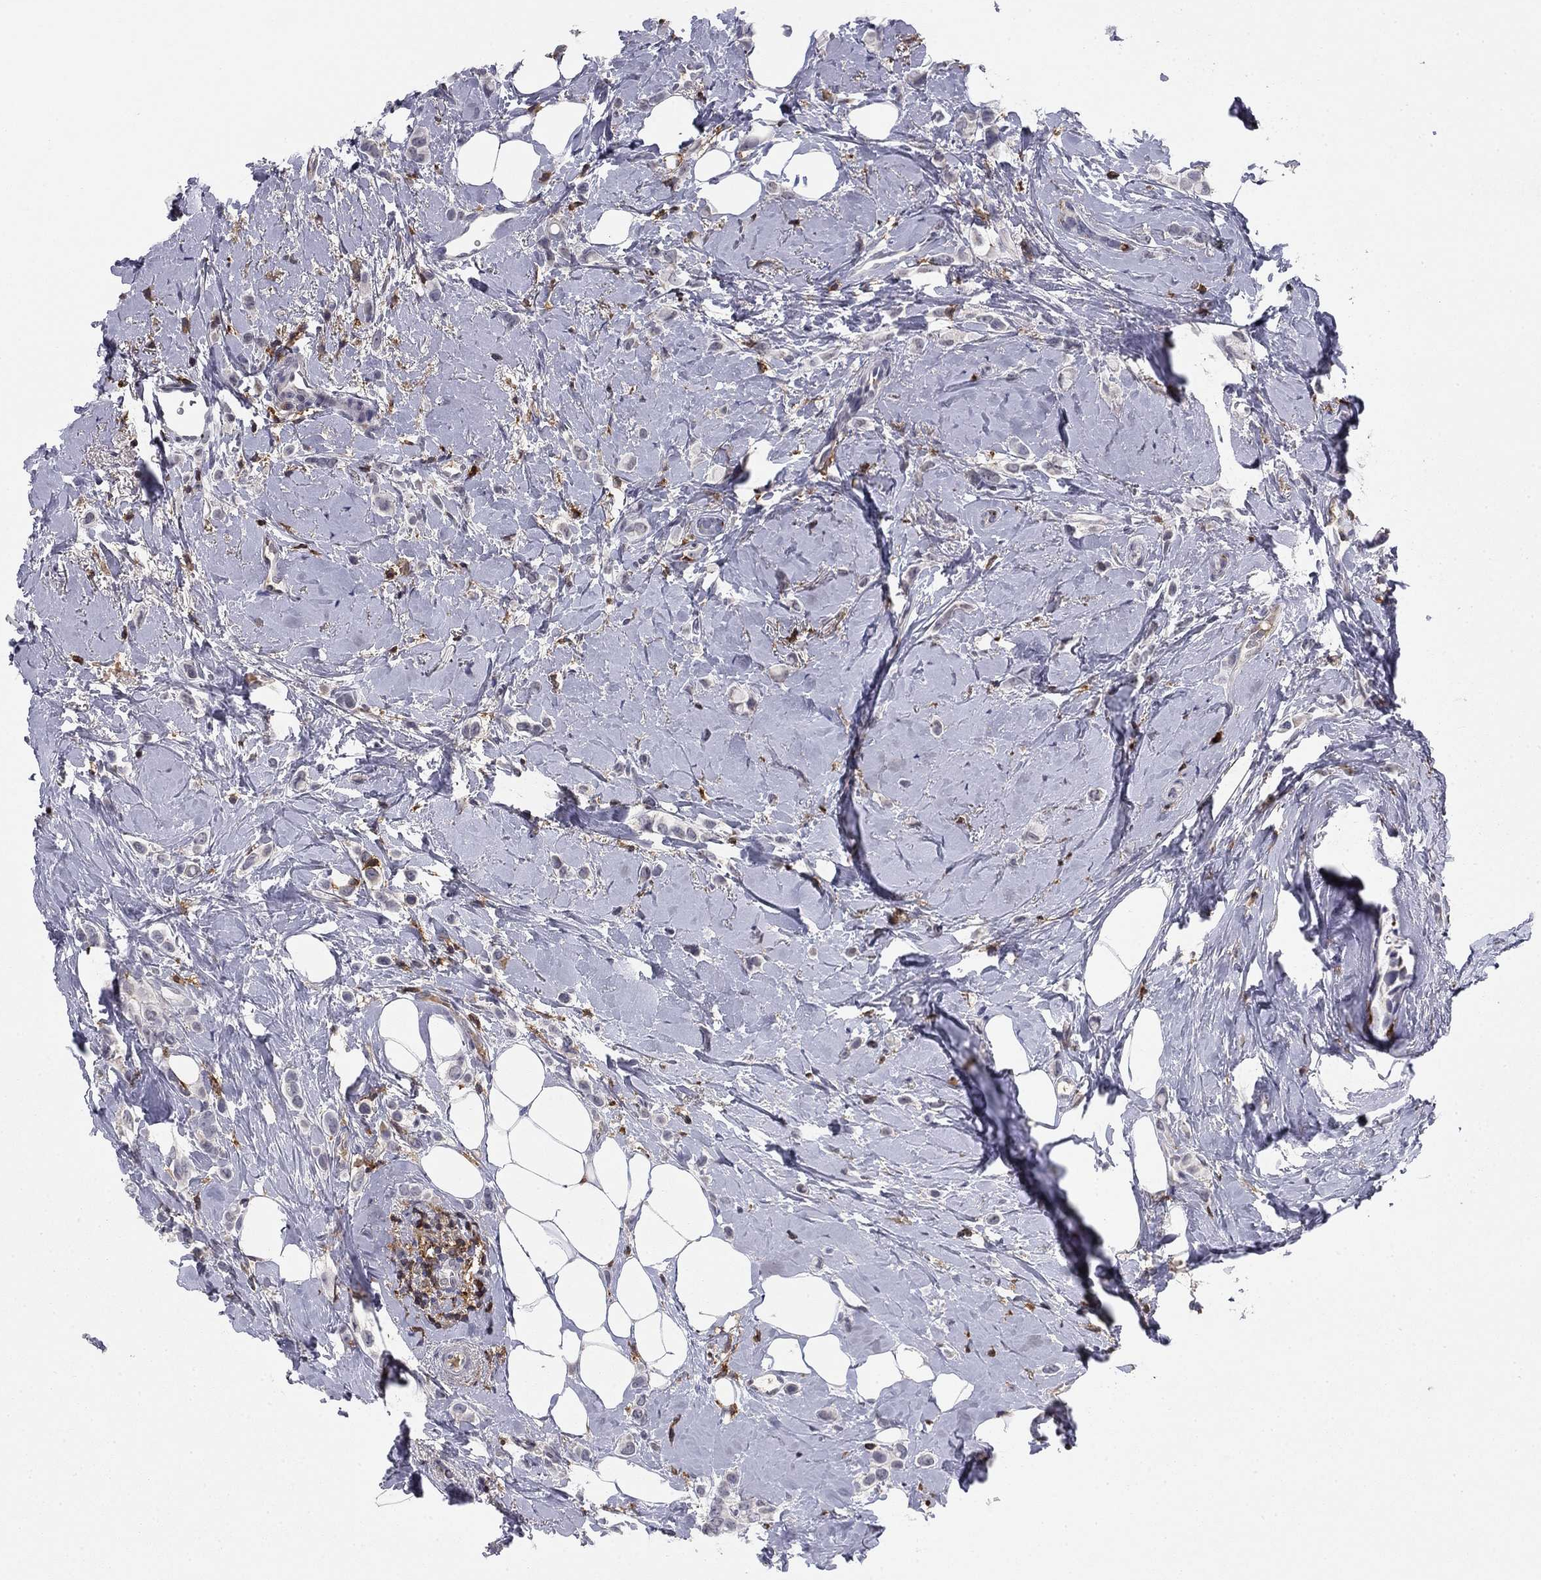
{"staining": {"intensity": "negative", "quantity": "none", "location": "none"}, "tissue": "breast cancer", "cell_type": "Tumor cells", "image_type": "cancer", "snomed": [{"axis": "morphology", "description": "Lobular carcinoma"}, {"axis": "topography", "description": "Breast"}], "caption": "The micrograph shows no significant expression in tumor cells of lobular carcinoma (breast).", "gene": "PLCB2", "patient": {"sex": "female", "age": 66}}